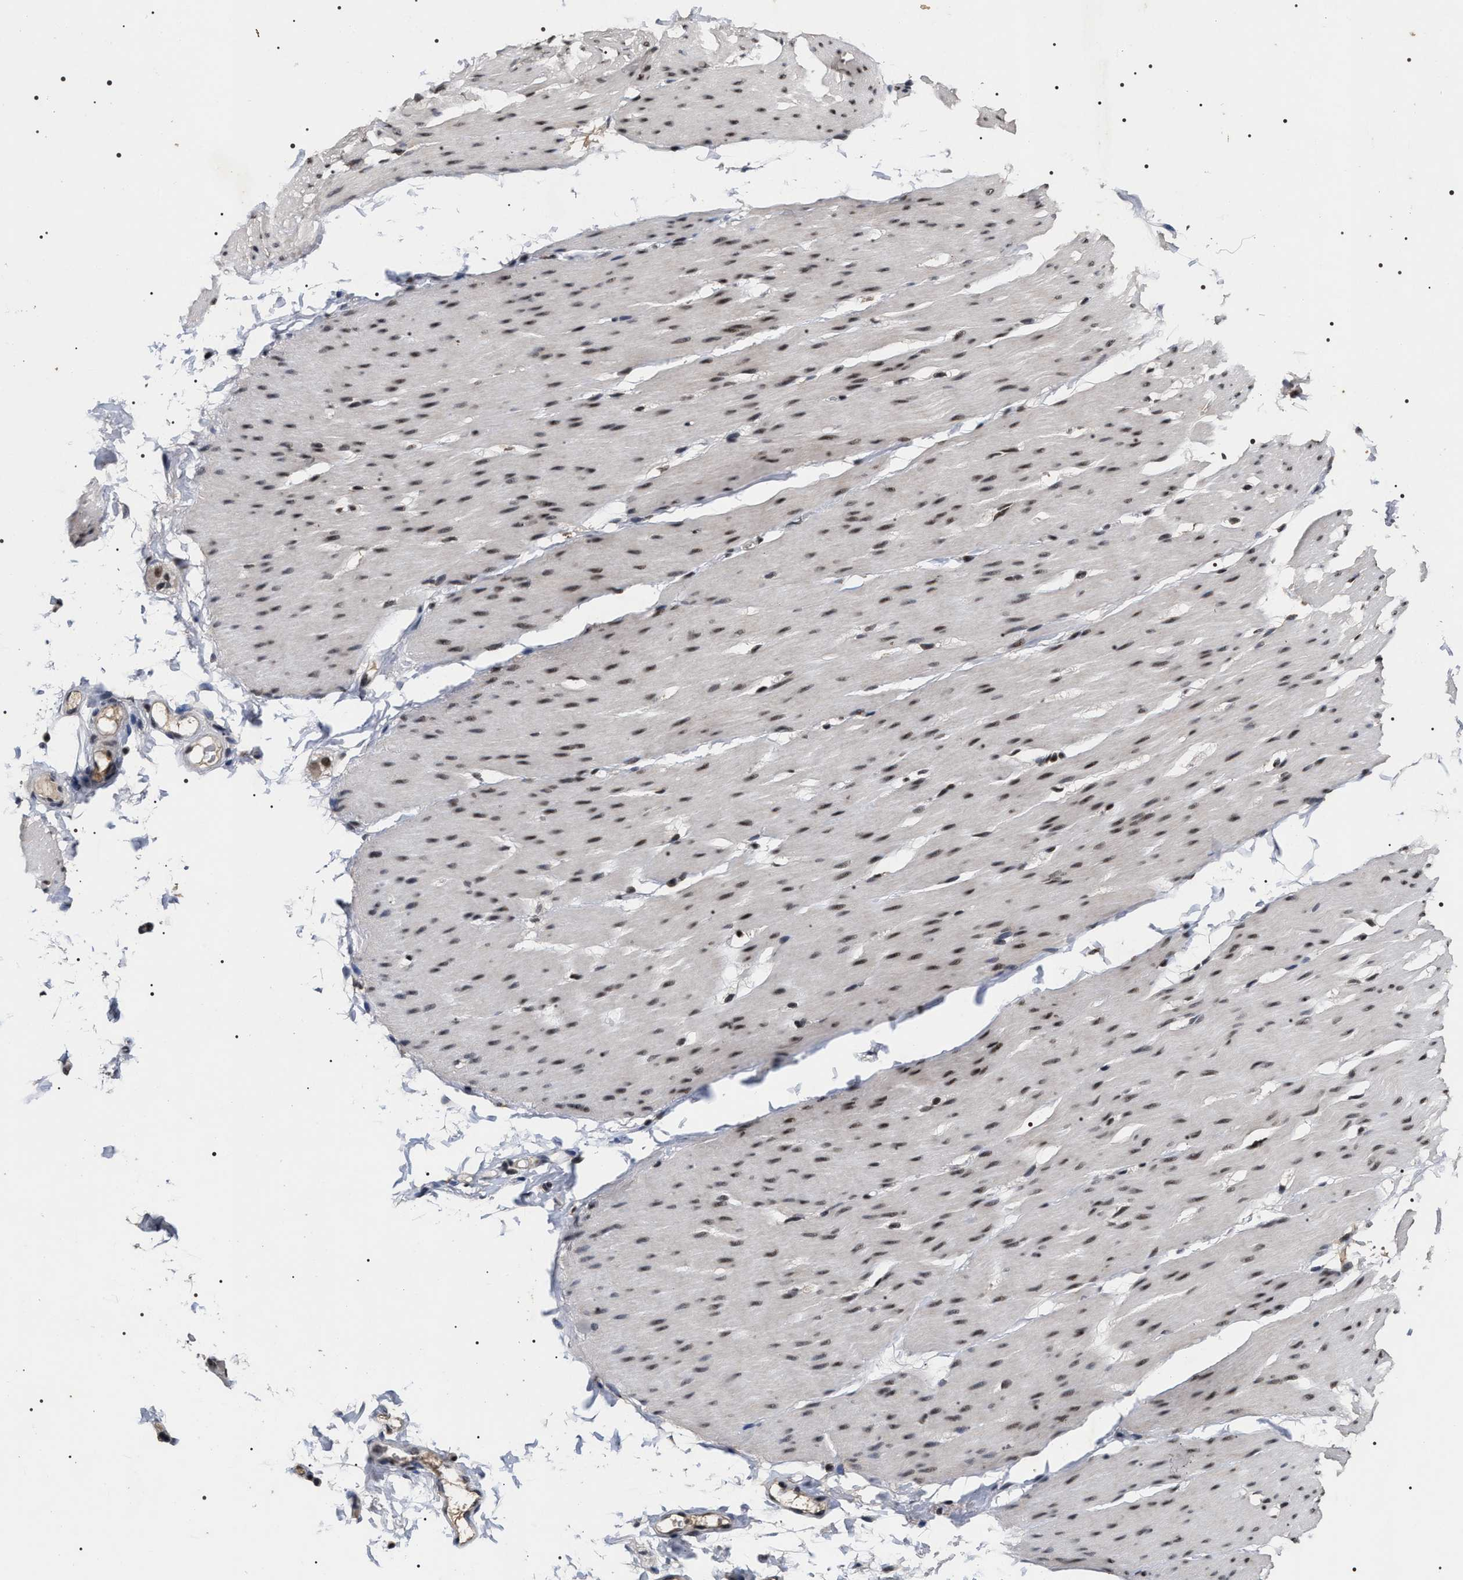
{"staining": {"intensity": "moderate", "quantity": ">75%", "location": "nuclear"}, "tissue": "smooth muscle", "cell_type": "Smooth muscle cells", "image_type": "normal", "snomed": [{"axis": "morphology", "description": "Normal tissue, NOS"}, {"axis": "topography", "description": "Smooth muscle"}, {"axis": "topography", "description": "Colon"}], "caption": "Human smooth muscle stained for a protein (brown) demonstrates moderate nuclear positive positivity in about >75% of smooth muscle cells.", "gene": "RRP1B", "patient": {"sex": "male", "age": 67}}